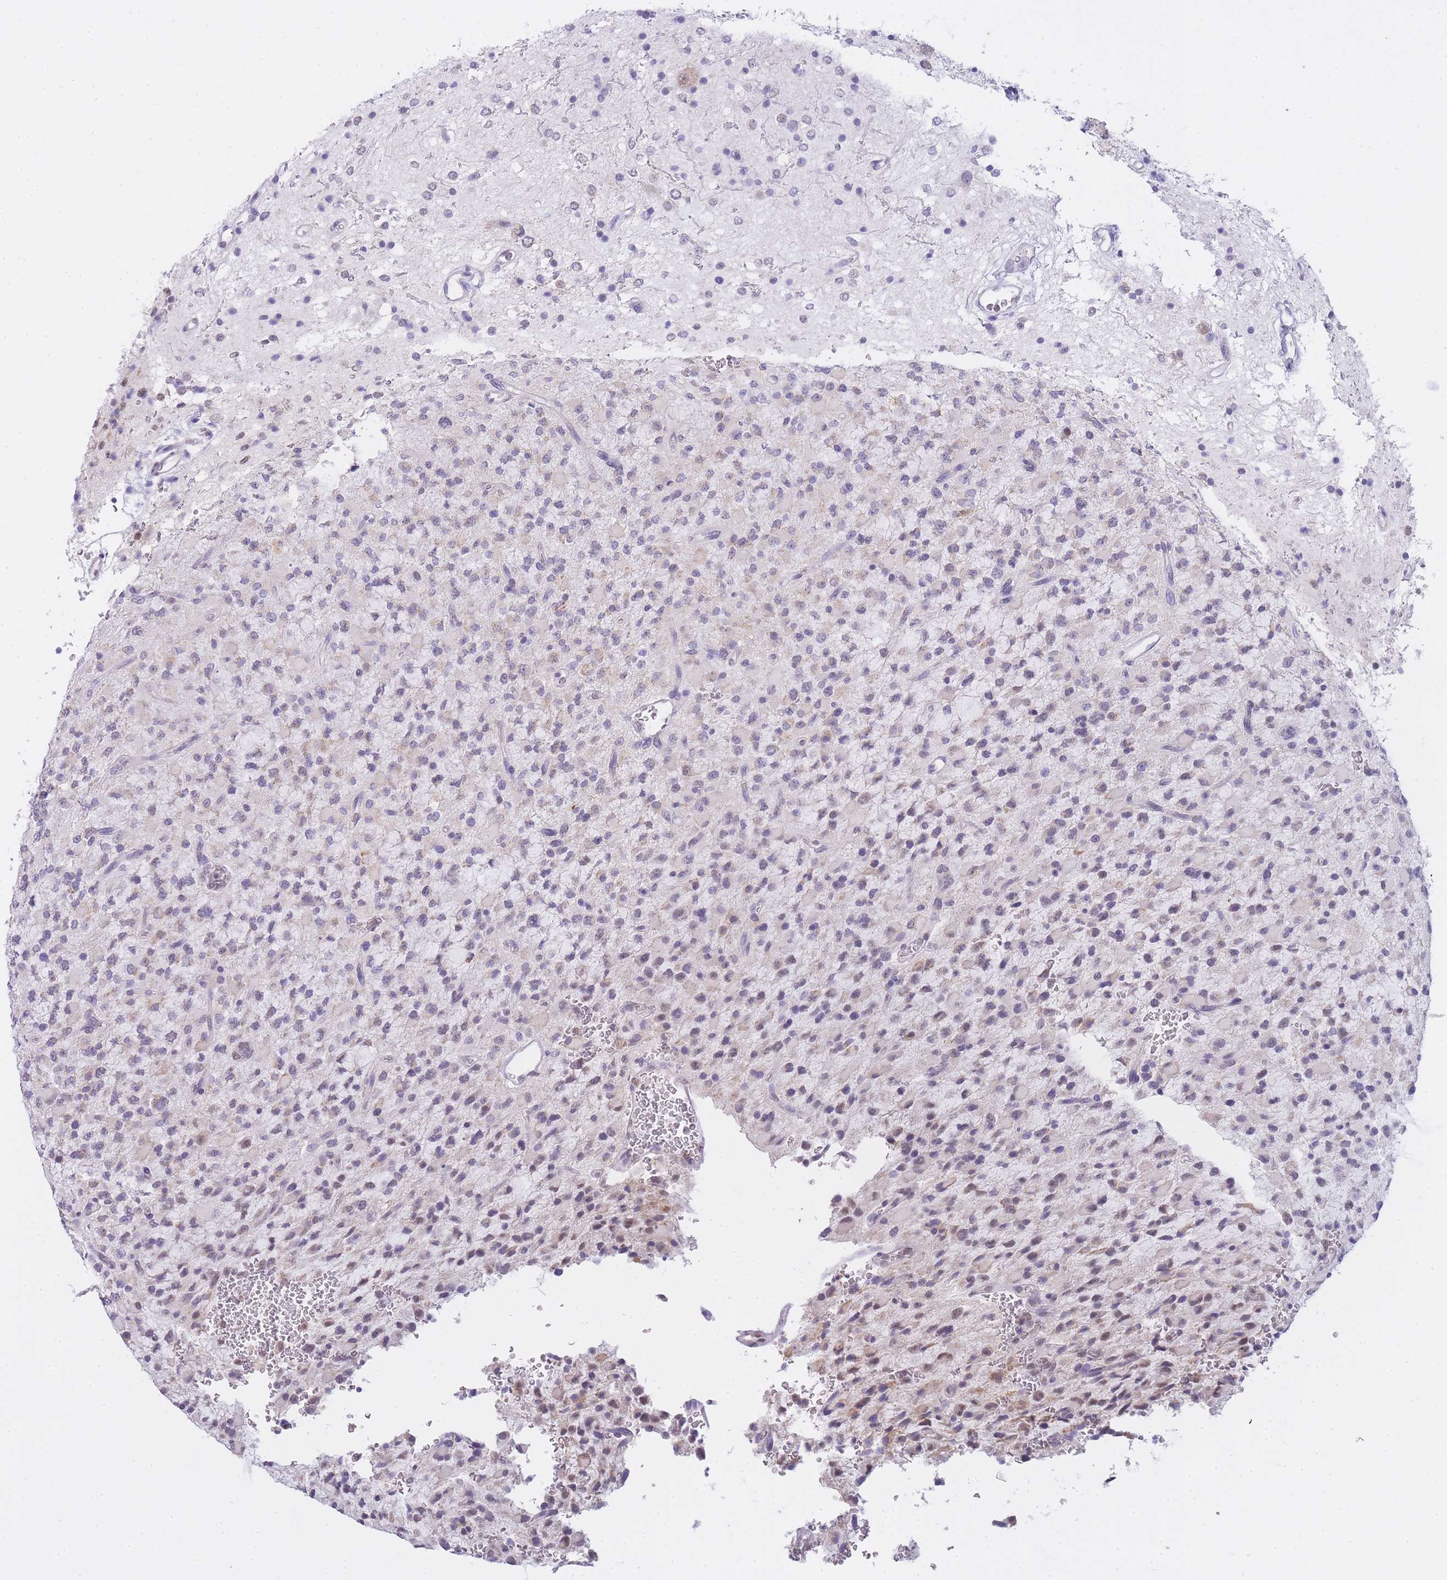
{"staining": {"intensity": "weak", "quantity": "<25%", "location": "nuclear"}, "tissue": "glioma", "cell_type": "Tumor cells", "image_type": "cancer", "snomed": [{"axis": "morphology", "description": "Glioma, malignant, High grade"}, {"axis": "topography", "description": "Brain"}], "caption": "Immunohistochemistry photomicrograph of human malignant high-grade glioma stained for a protein (brown), which exhibits no staining in tumor cells.", "gene": "FRAT2", "patient": {"sex": "male", "age": 34}}